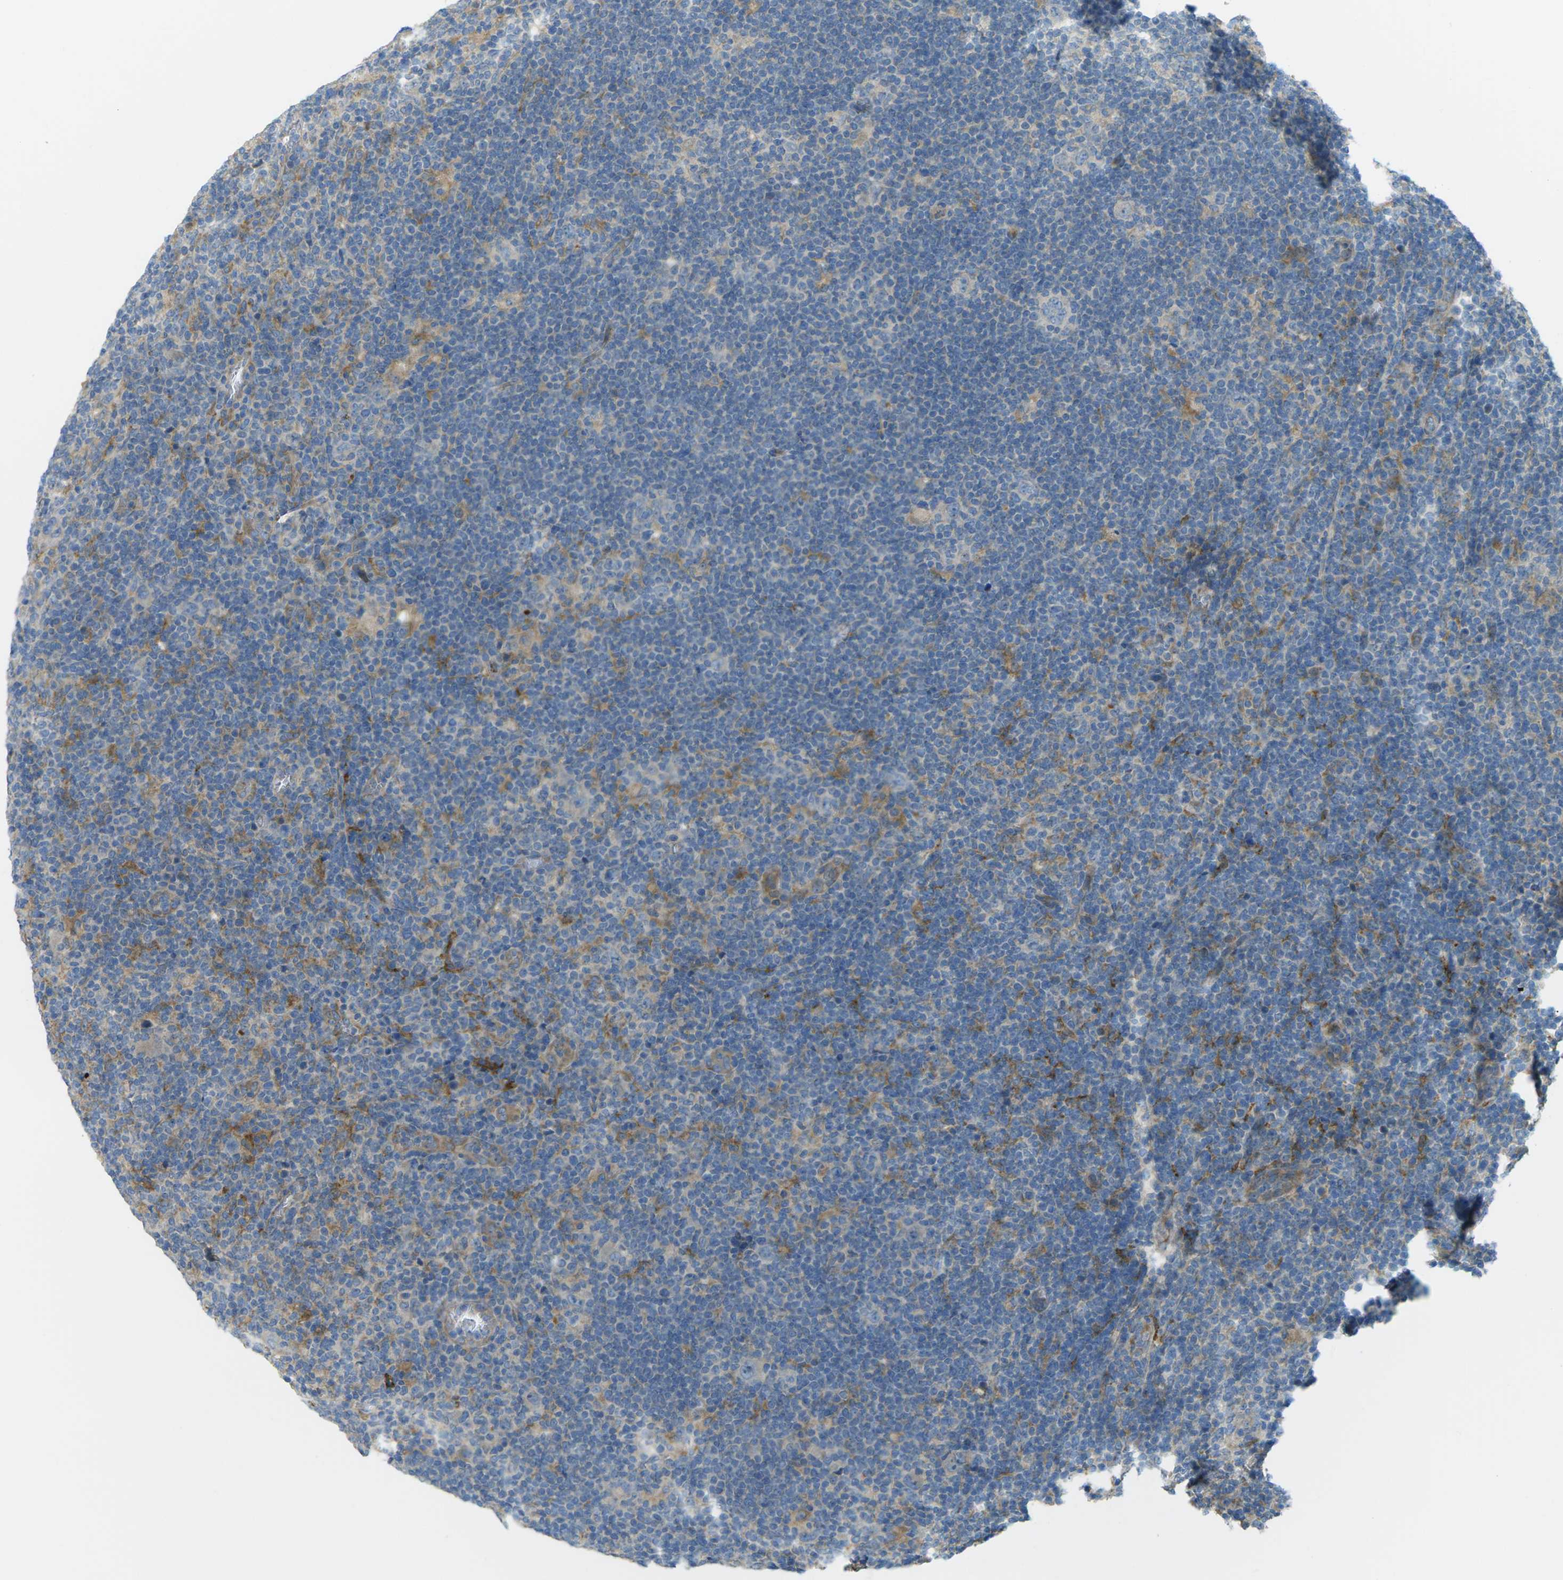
{"staining": {"intensity": "negative", "quantity": "none", "location": "none"}, "tissue": "lymphoma", "cell_type": "Tumor cells", "image_type": "cancer", "snomed": [{"axis": "morphology", "description": "Hodgkin's disease, NOS"}, {"axis": "topography", "description": "Lymph node"}], "caption": "This is an immunohistochemistry image of lymphoma. There is no expression in tumor cells.", "gene": "MYLK4", "patient": {"sex": "female", "age": 57}}